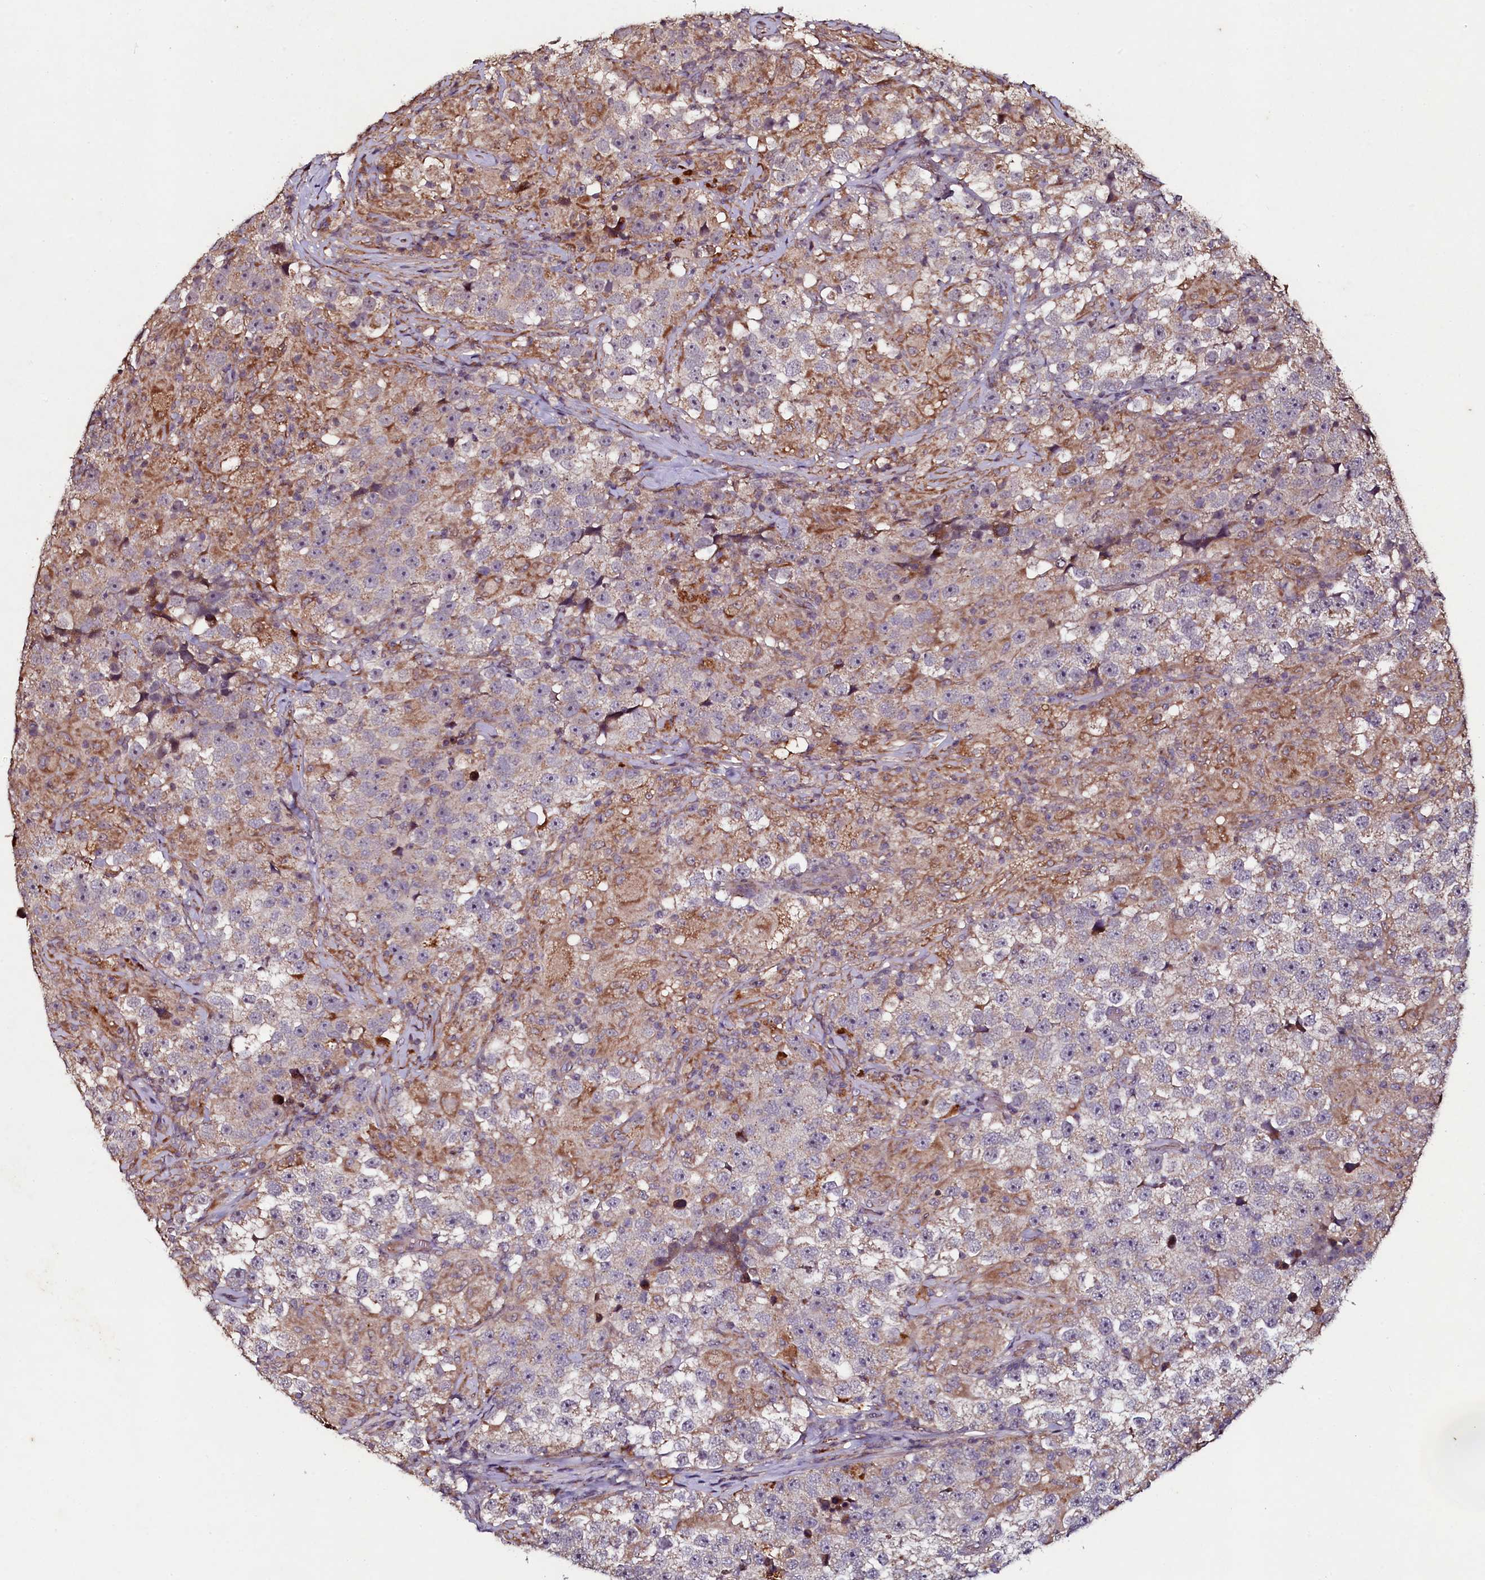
{"staining": {"intensity": "weak", "quantity": "25%-75%", "location": "cytoplasmic/membranous"}, "tissue": "testis cancer", "cell_type": "Tumor cells", "image_type": "cancer", "snomed": [{"axis": "morphology", "description": "Seminoma, NOS"}, {"axis": "topography", "description": "Testis"}], "caption": "A micrograph of seminoma (testis) stained for a protein demonstrates weak cytoplasmic/membranous brown staining in tumor cells. Nuclei are stained in blue.", "gene": "SEC24C", "patient": {"sex": "male", "age": 46}}